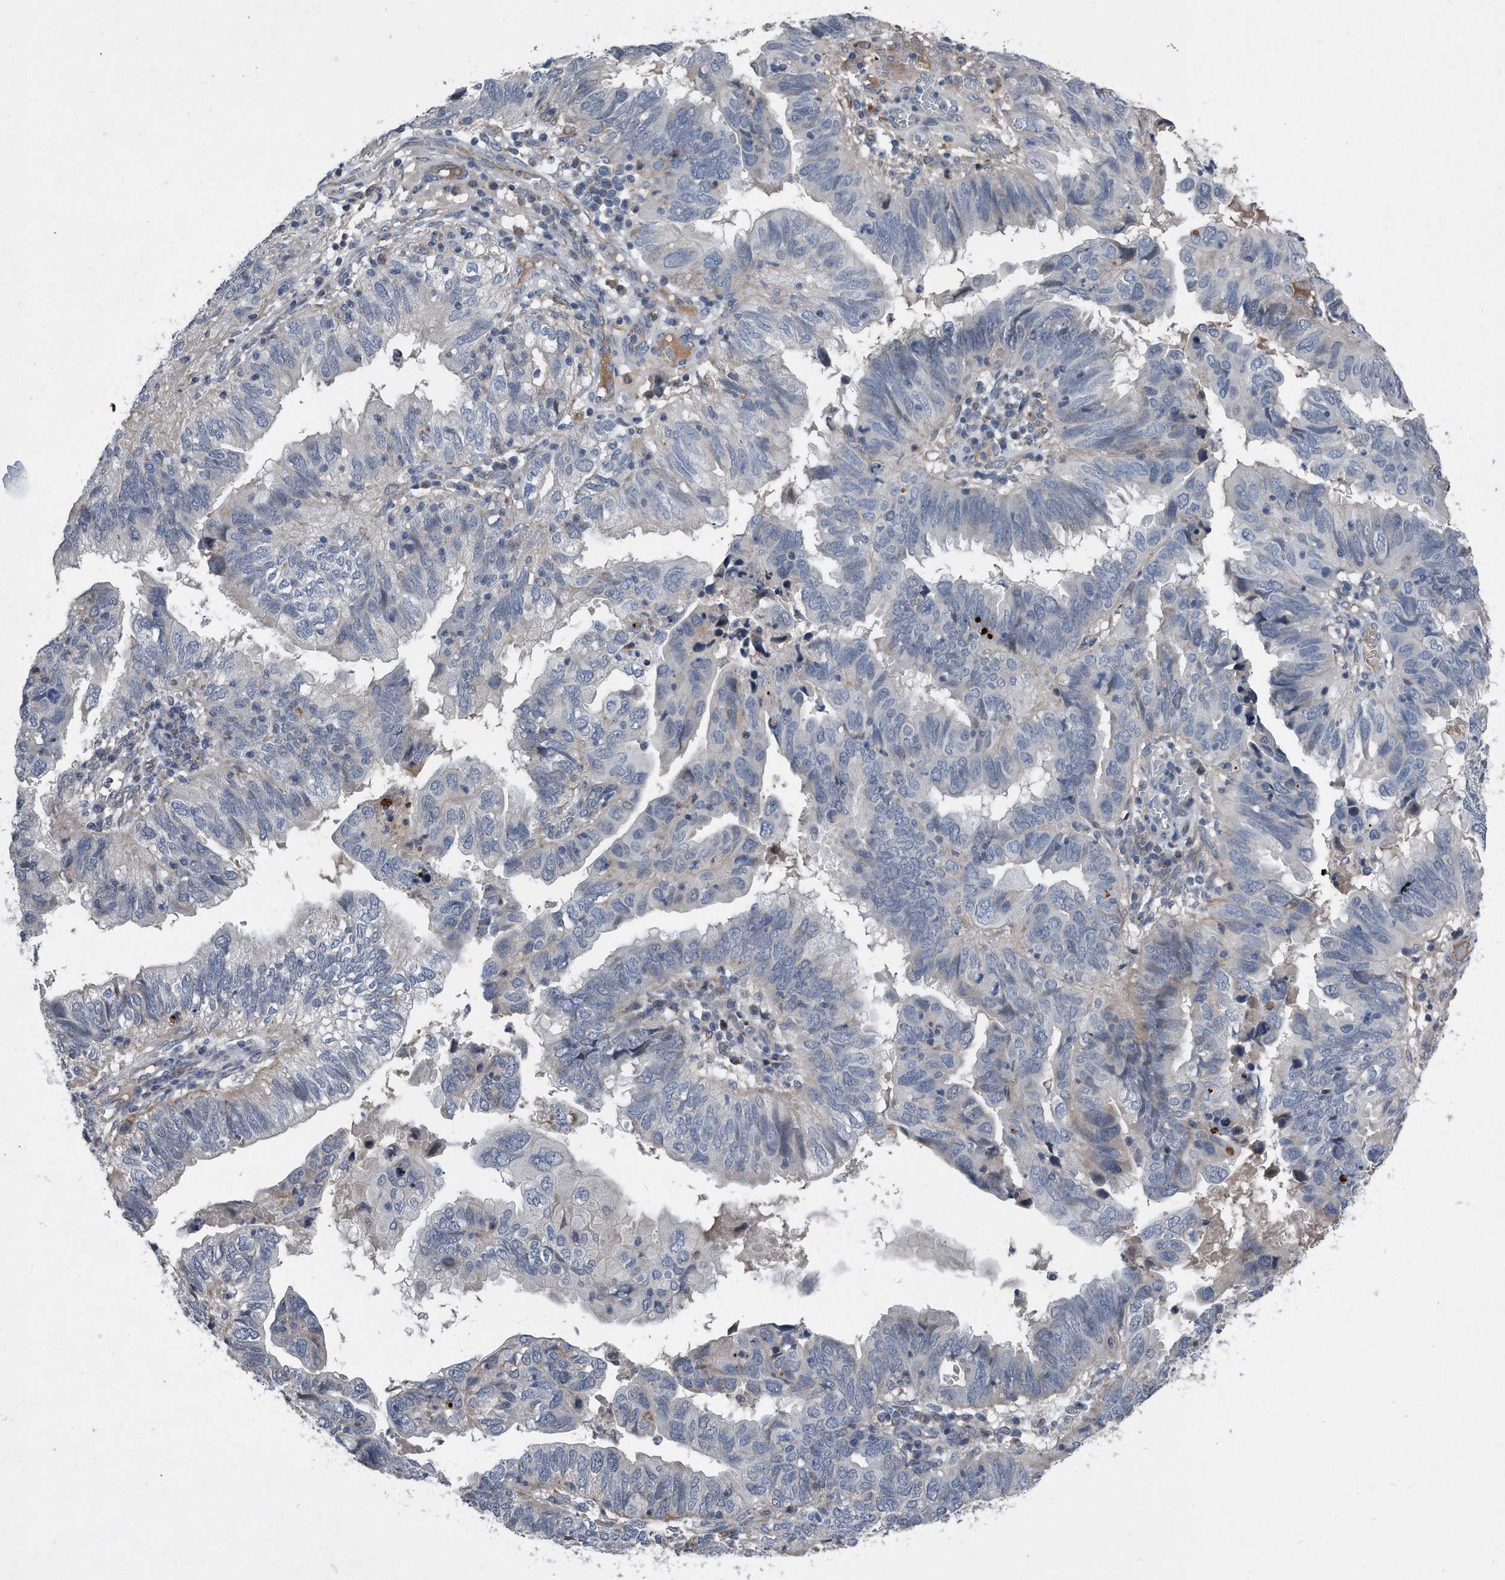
{"staining": {"intensity": "negative", "quantity": "none", "location": "none"}, "tissue": "endometrial cancer", "cell_type": "Tumor cells", "image_type": "cancer", "snomed": [{"axis": "morphology", "description": "Adenocarcinoma, NOS"}, {"axis": "topography", "description": "Uterus"}], "caption": "Immunohistochemical staining of endometrial adenocarcinoma reveals no significant staining in tumor cells.", "gene": "DST", "patient": {"sex": "female", "age": 77}}